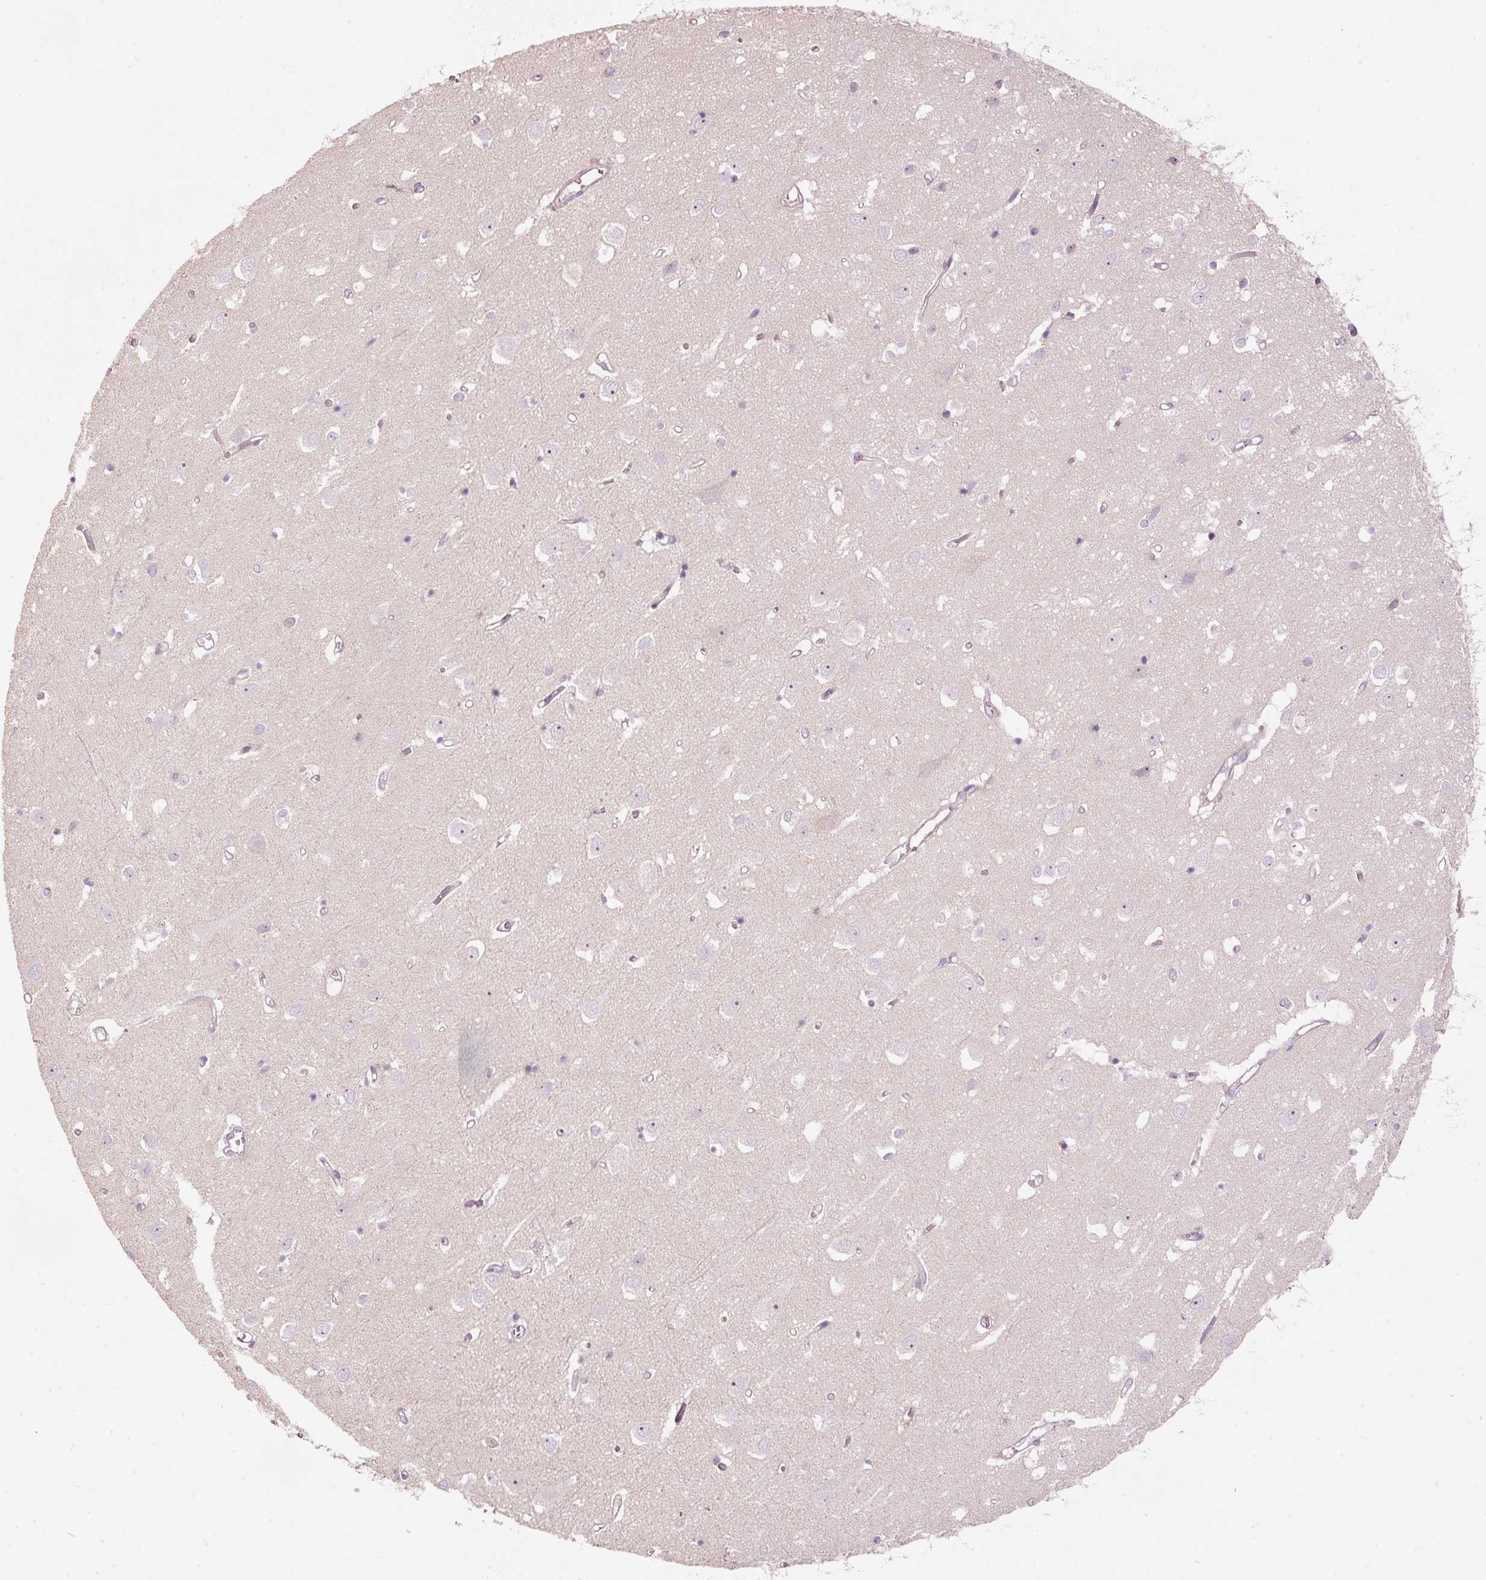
{"staining": {"intensity": "weak", "quantity": "25%-75%", "location": "cytoplasmic/membranous"}, "tissue": "cerebral cortex", "cell_type": "Endothelial cells", "image_type": "normal", "snomed": [{"axis": "morphology", "description": "Normal tissue, NOS"}, {"axis": "topography", "description": "Cerebral cortex"}], "caption": "Immunohistochemistry of benign human cerebral cortex displays low levels of weak cytoplasmic/membranous positivity in approximately 25%-75% of endothelial cells.", "gene": "SIPA1", "patient": {"sex": "male", "age": 70}}